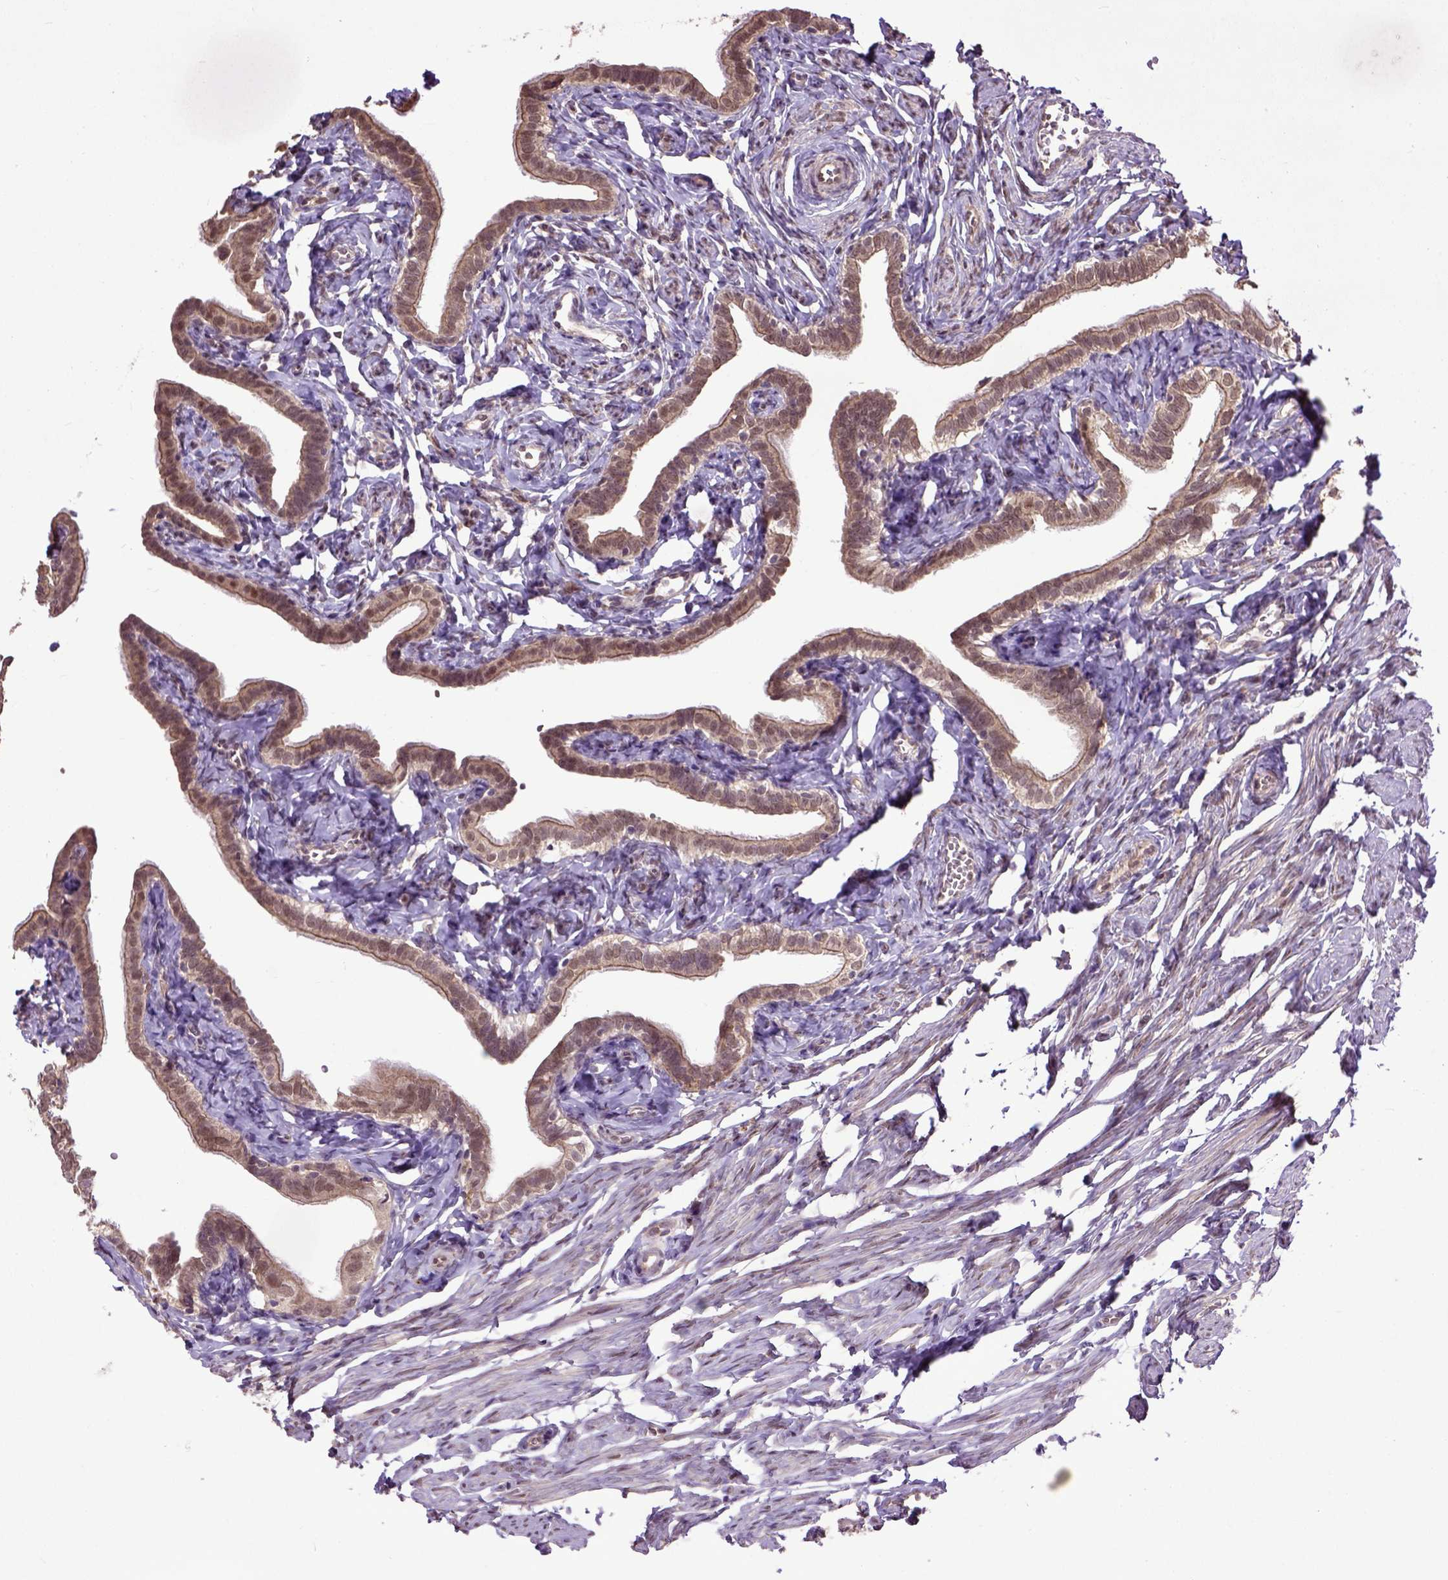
{"staining": {"intensity": "moderate", "quantity": ">75%", "location": "cytoplasmic/membranous,nuclear"}, "tissue": "fallopian tube", "cell_type": "Glandular cells", "image_type": "normal", "snomed": [{"axis": "morphology", "description": "Normal tissue, NOS"}, {"axis": "topography", "description": "Fallopian tube"}], "caption": "Approximately >75% of glandular cells in normal fallopian tube reveal moderate cytoplasmic/membranous,nuclear protein expression as visualized by brown immunohistochemical staining.", "gene": "UBA3", "patient": {"sex": "female", "age": 41}}